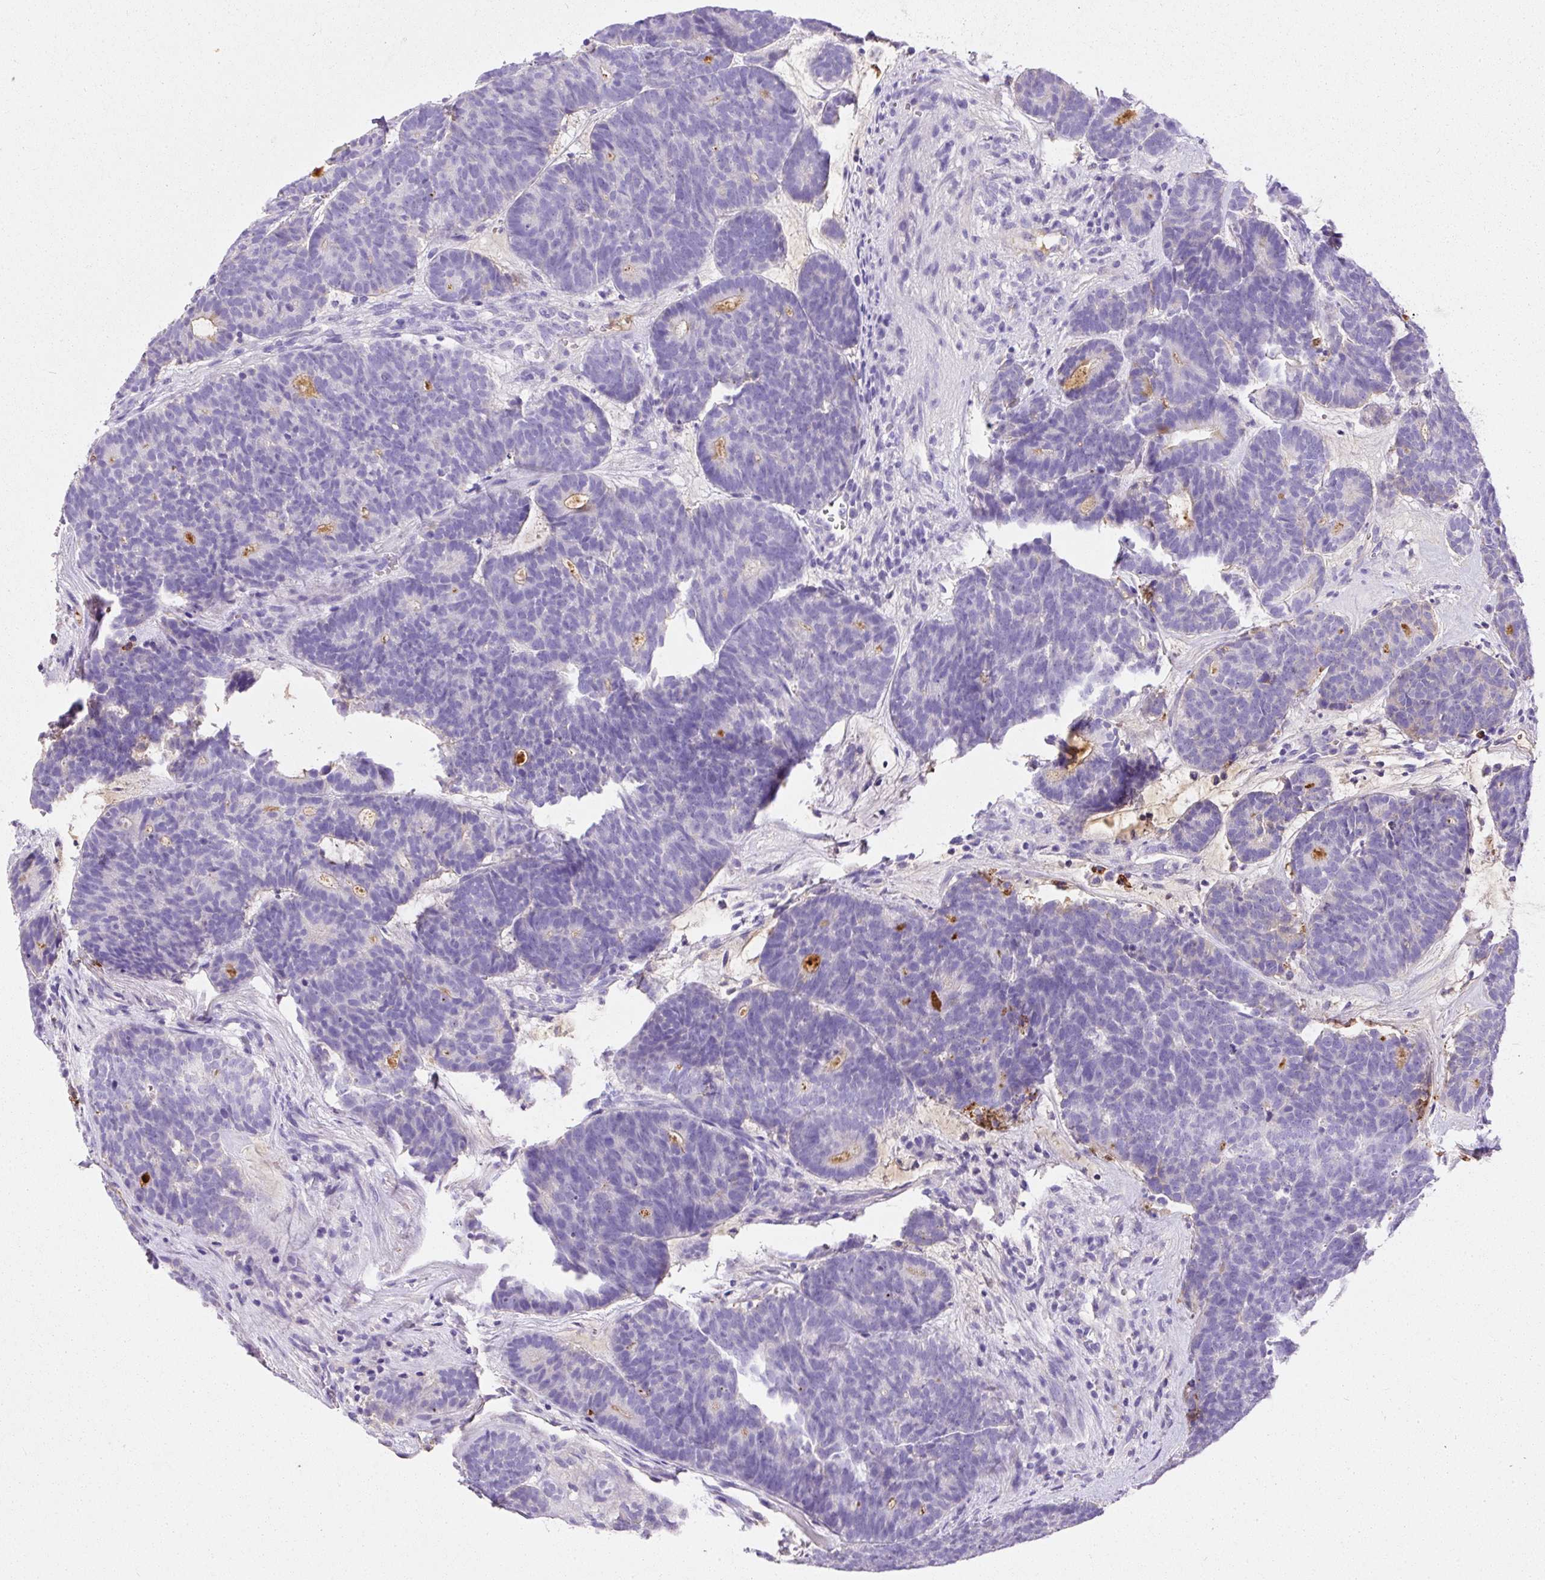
{"staining": {"intensity": "negative", "quantity": "none", "location": "none"}, "tissue": "head and neck cancer", "cell_type": "Tumor cells", "image_type": "cancer", "snomed": [{"axis": "morphology", "description": "Adenocarcinoma, NOS"}, {"axis": "topography", "description": "Head-Neck"}], "caption": "DAB immunohistochemical staining of head and neck adenocarcinoma reveals no significant expression in tumor cells.", "gene": "APCS", "patient": {"sex": "female", "age": 81}}